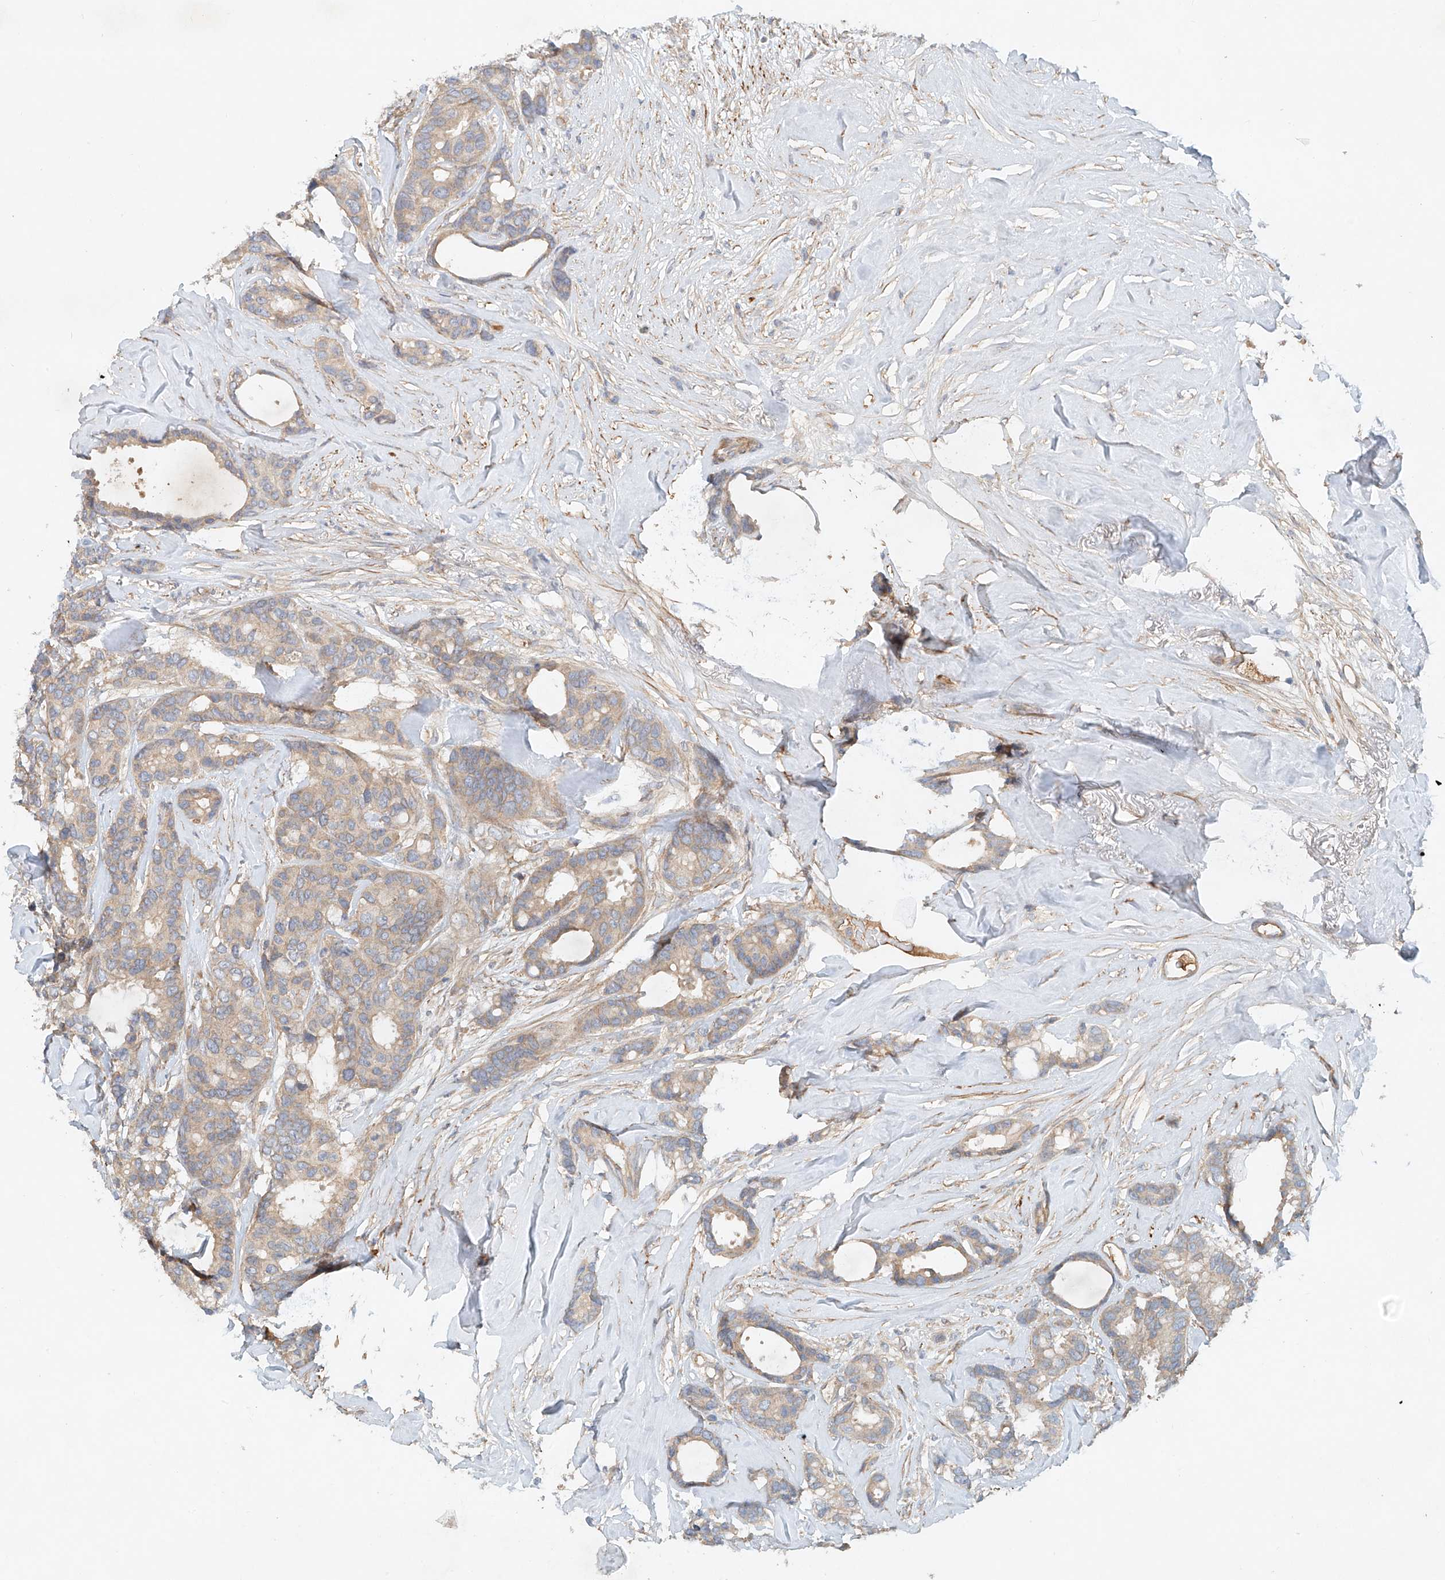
{"staining": {"intensity": "weak", "quantity": ">75%", "location": "cytoplasmic/membranous"}, "tissue": "breast cancer", "cell_type": "Tumor cells", "image_type": "cancer", "snomed": [{"axis": "morphology", "description": "Duct carcinoma"}, {"axis": "topography", "description": "Breast"}], "caption": "Breast cancer stained with a brown dye shows weak cytoplasmic/membranous positive staining in approximately >75% of tumor cells.", "gene": "LYRM9", "patient": {"sex": "female", "age": 87}}